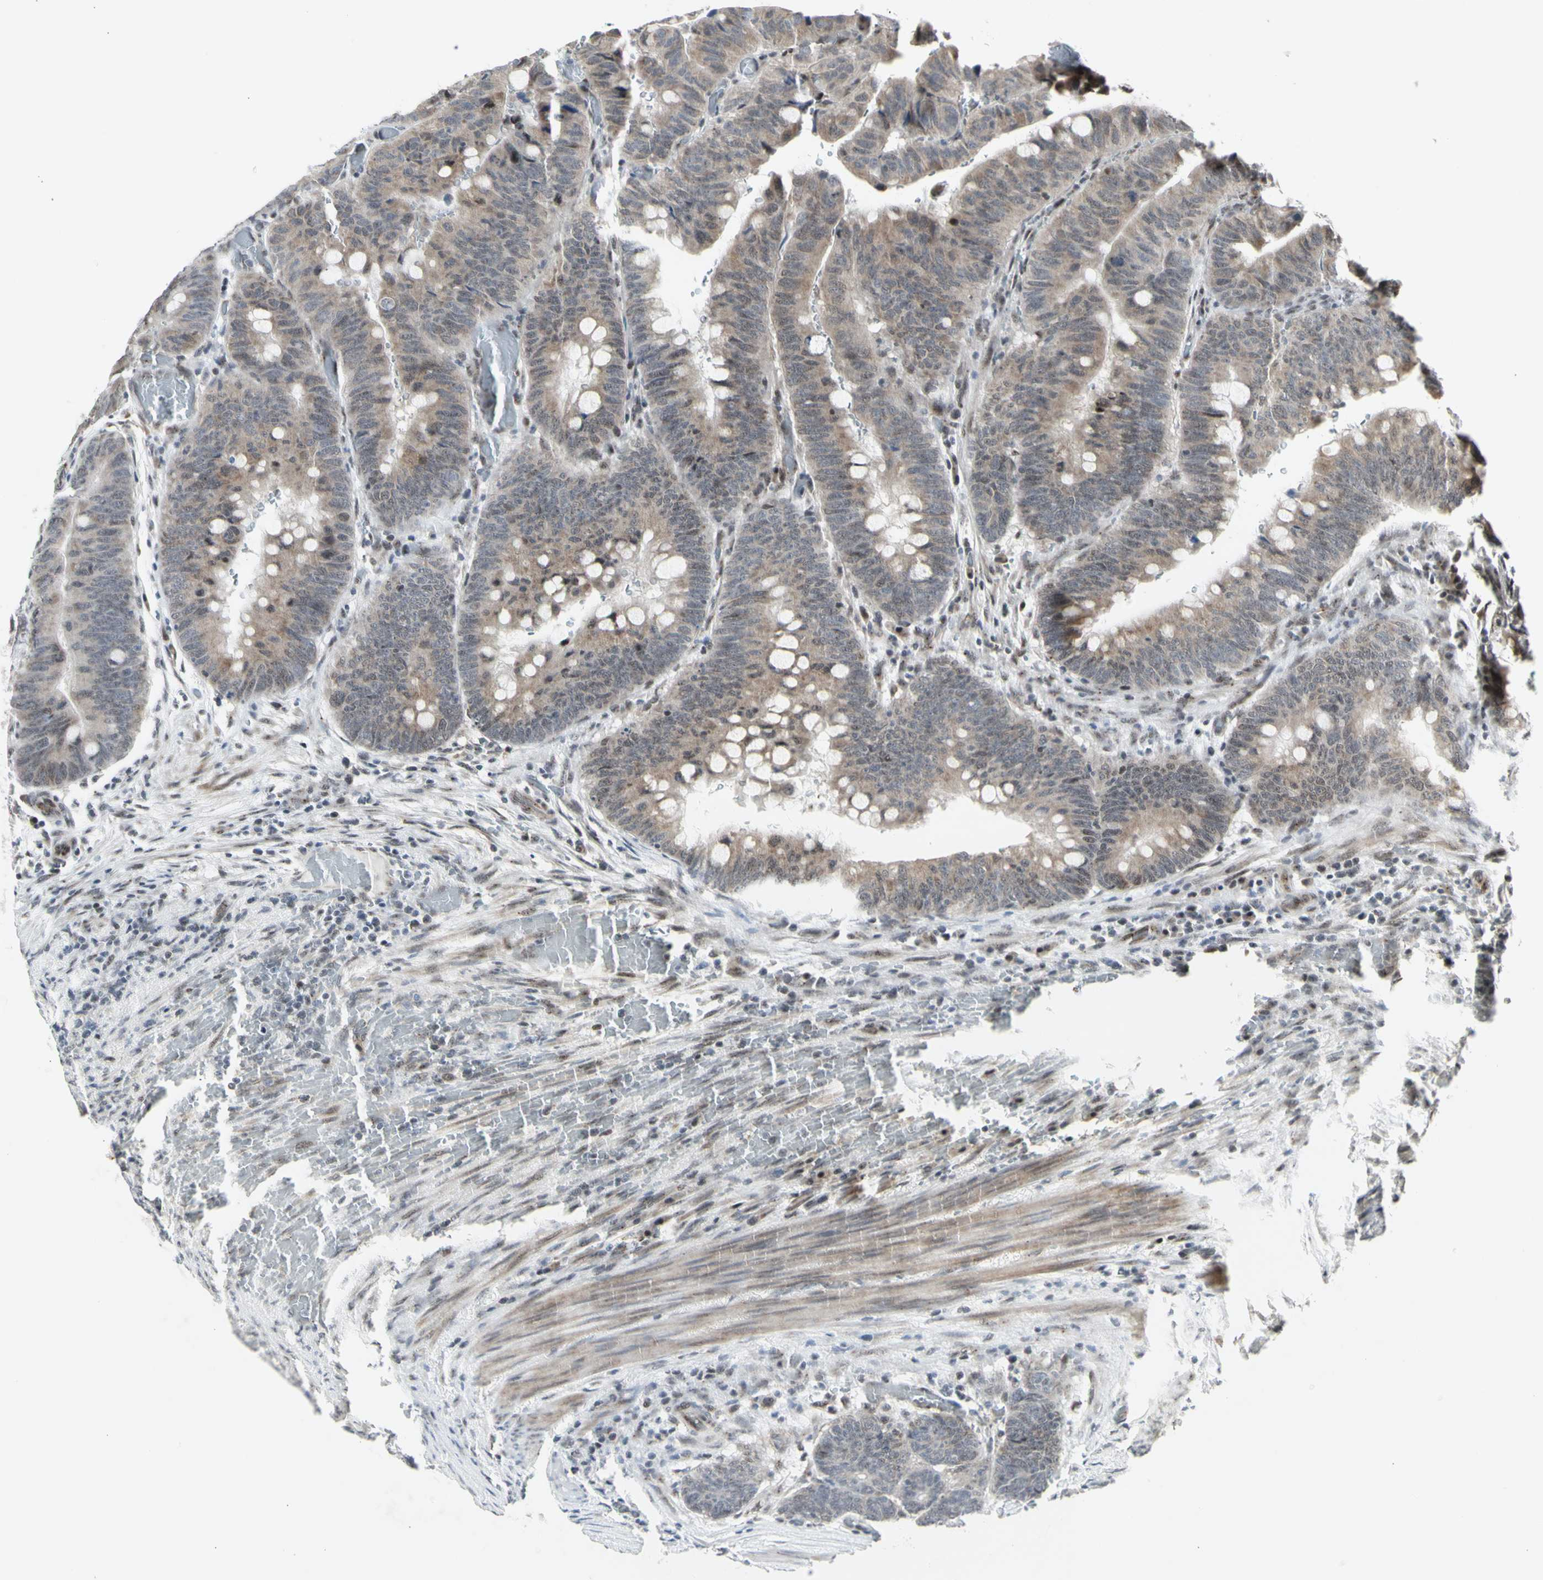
{"staining": {"intensity": "weak", "quantity": ">75%", "location": "cytoplasmic/membranous"}, "tissue": "colorectal cancer", "cell_type": "Tumor cells", "image_type": "cancer", "snomed": [{"axis": "morphology", "description": "Normal tissue, NOS"}, {"axis": "morphology", "description": "Adenocarcinoma, NOS"}, {"axis": "topography", "description": "Rectum"}, {"axis": "topography", "description": "Peripheral nerve tissue"}], "caption": "This is an image of immunohistochemistry staining of colorectal adenocarcinoma, which shows weak positivity in the cytoplasmic/membranous of tumor cells.", "gene": "DHRS7B", "patient": {"sex": "male", "age": 92}}